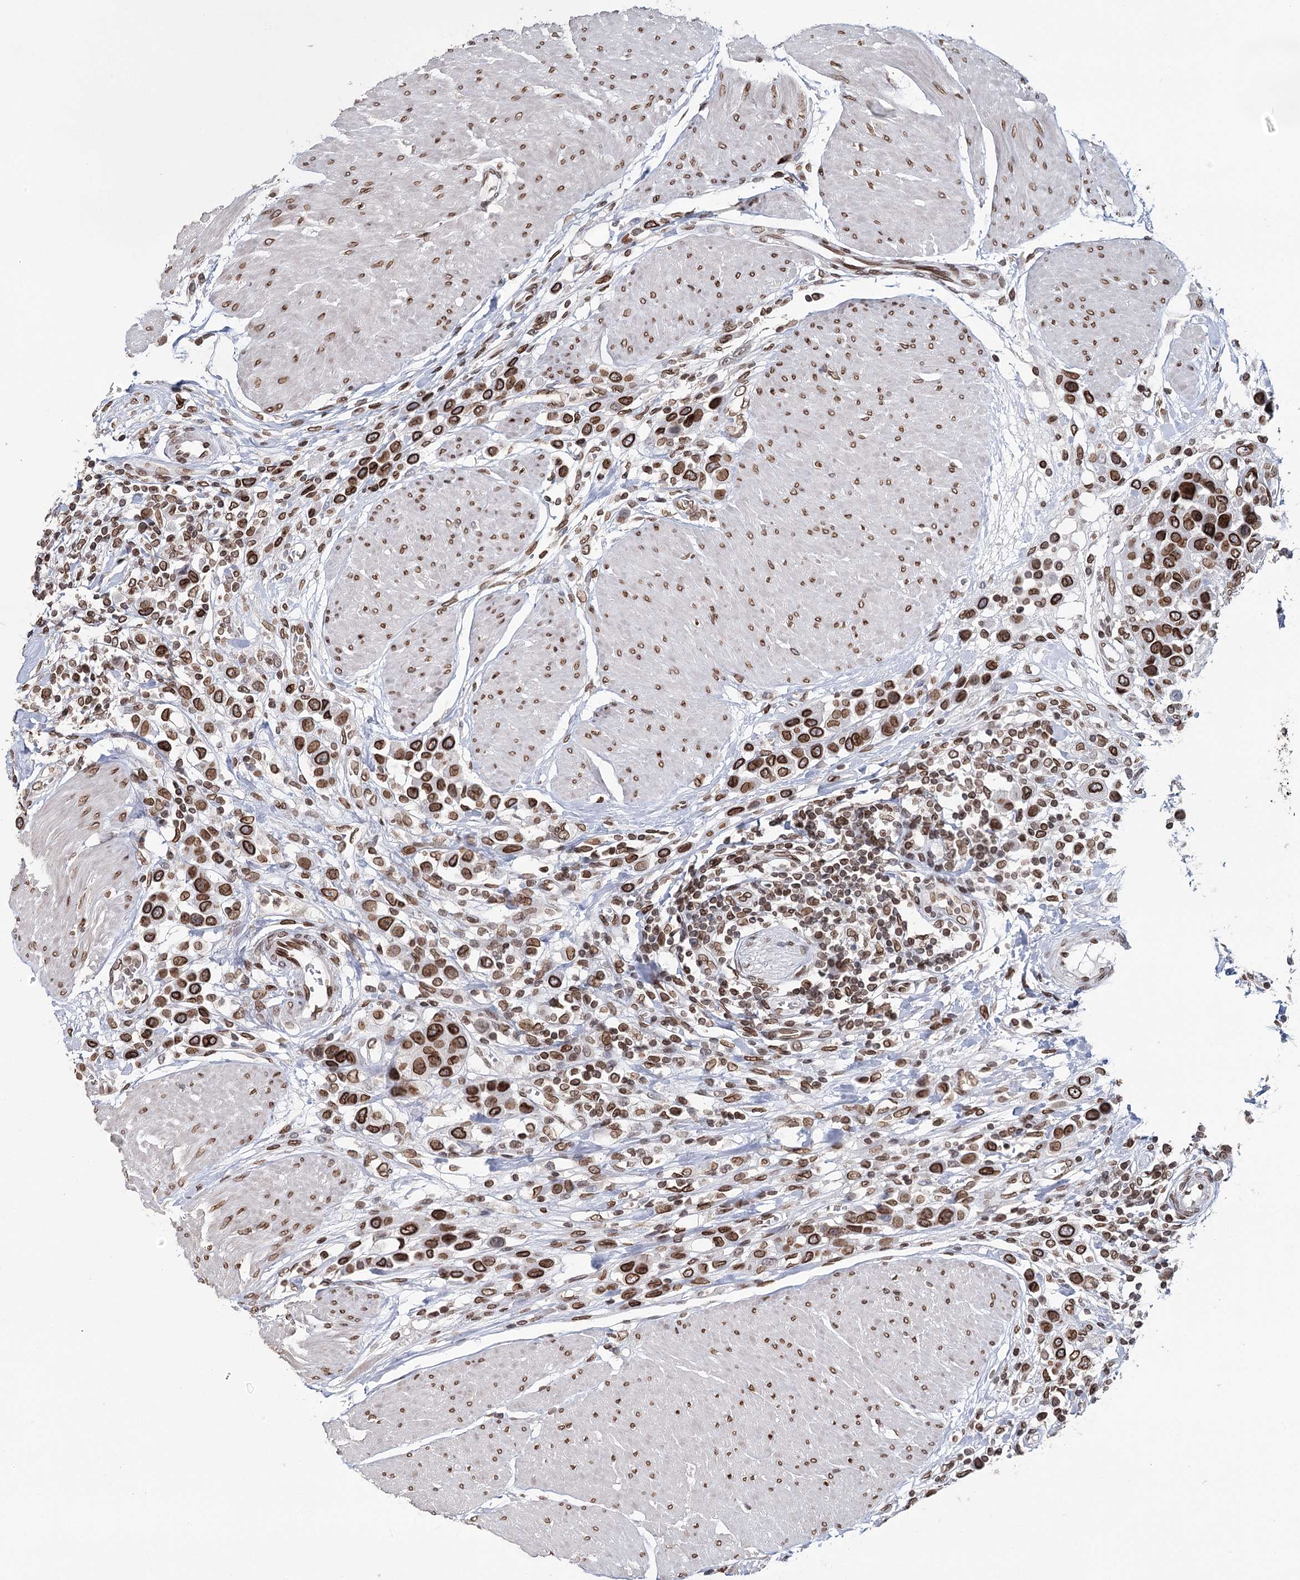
{"staining": {"intensity": "strong", "quantity": ">75%", "location": "cytoplasmic/membranous,nuclear"}, "tissue": "urothelial cancer", "cell_type": "Tumor cells", "image_type": "cancer", "snomed": [{"axis": "morphology", "description": "Urothelial carcinoma, High grade"}, {"axis": "topography", "description": "Urinary bladder"}], "caption": "Protein staining by immunohistochemistry (IHC) exhibits strong cytoplasmic/membranous and nuclear positivity in approximately >75% of tumor cells in high-grade urothelial carcinoma.", "gene": "KIAA0930", "patient": {"sex": "male", "age": 50}}